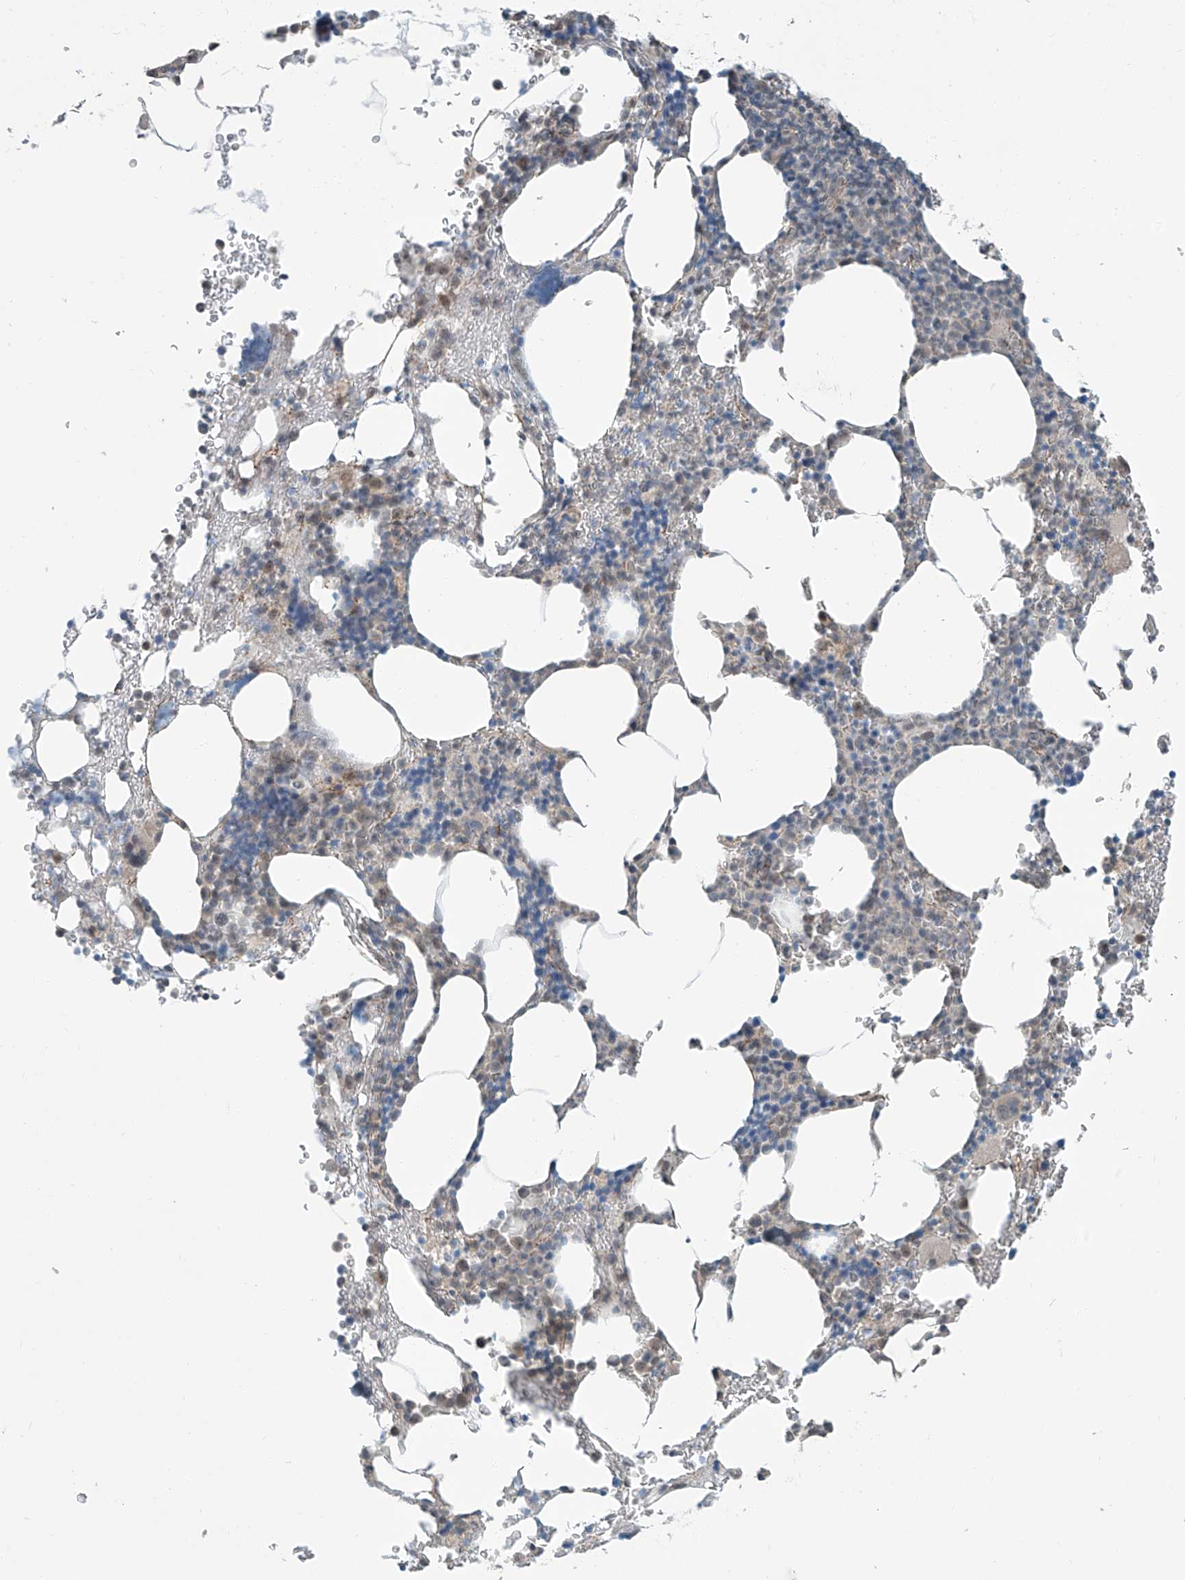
{"staining": {"intensity": "negative", "quantity": "none", "location": "none"}, "tissue": "bone marrow", "cell_type": "Hematopoietic cells", "image_type": "normal", "snomed": [{"axis": "morphology", "description": "Normal tissue, NOS"}, {"axis": "topography", "description": "Bone marrow"}], "caption": "Human bone marrow stained for a protein using immunohistochemistry demonstrates no expression in hematopoietic cells.", "gene": "ZNF16", "patient": {"sex": "male"}}